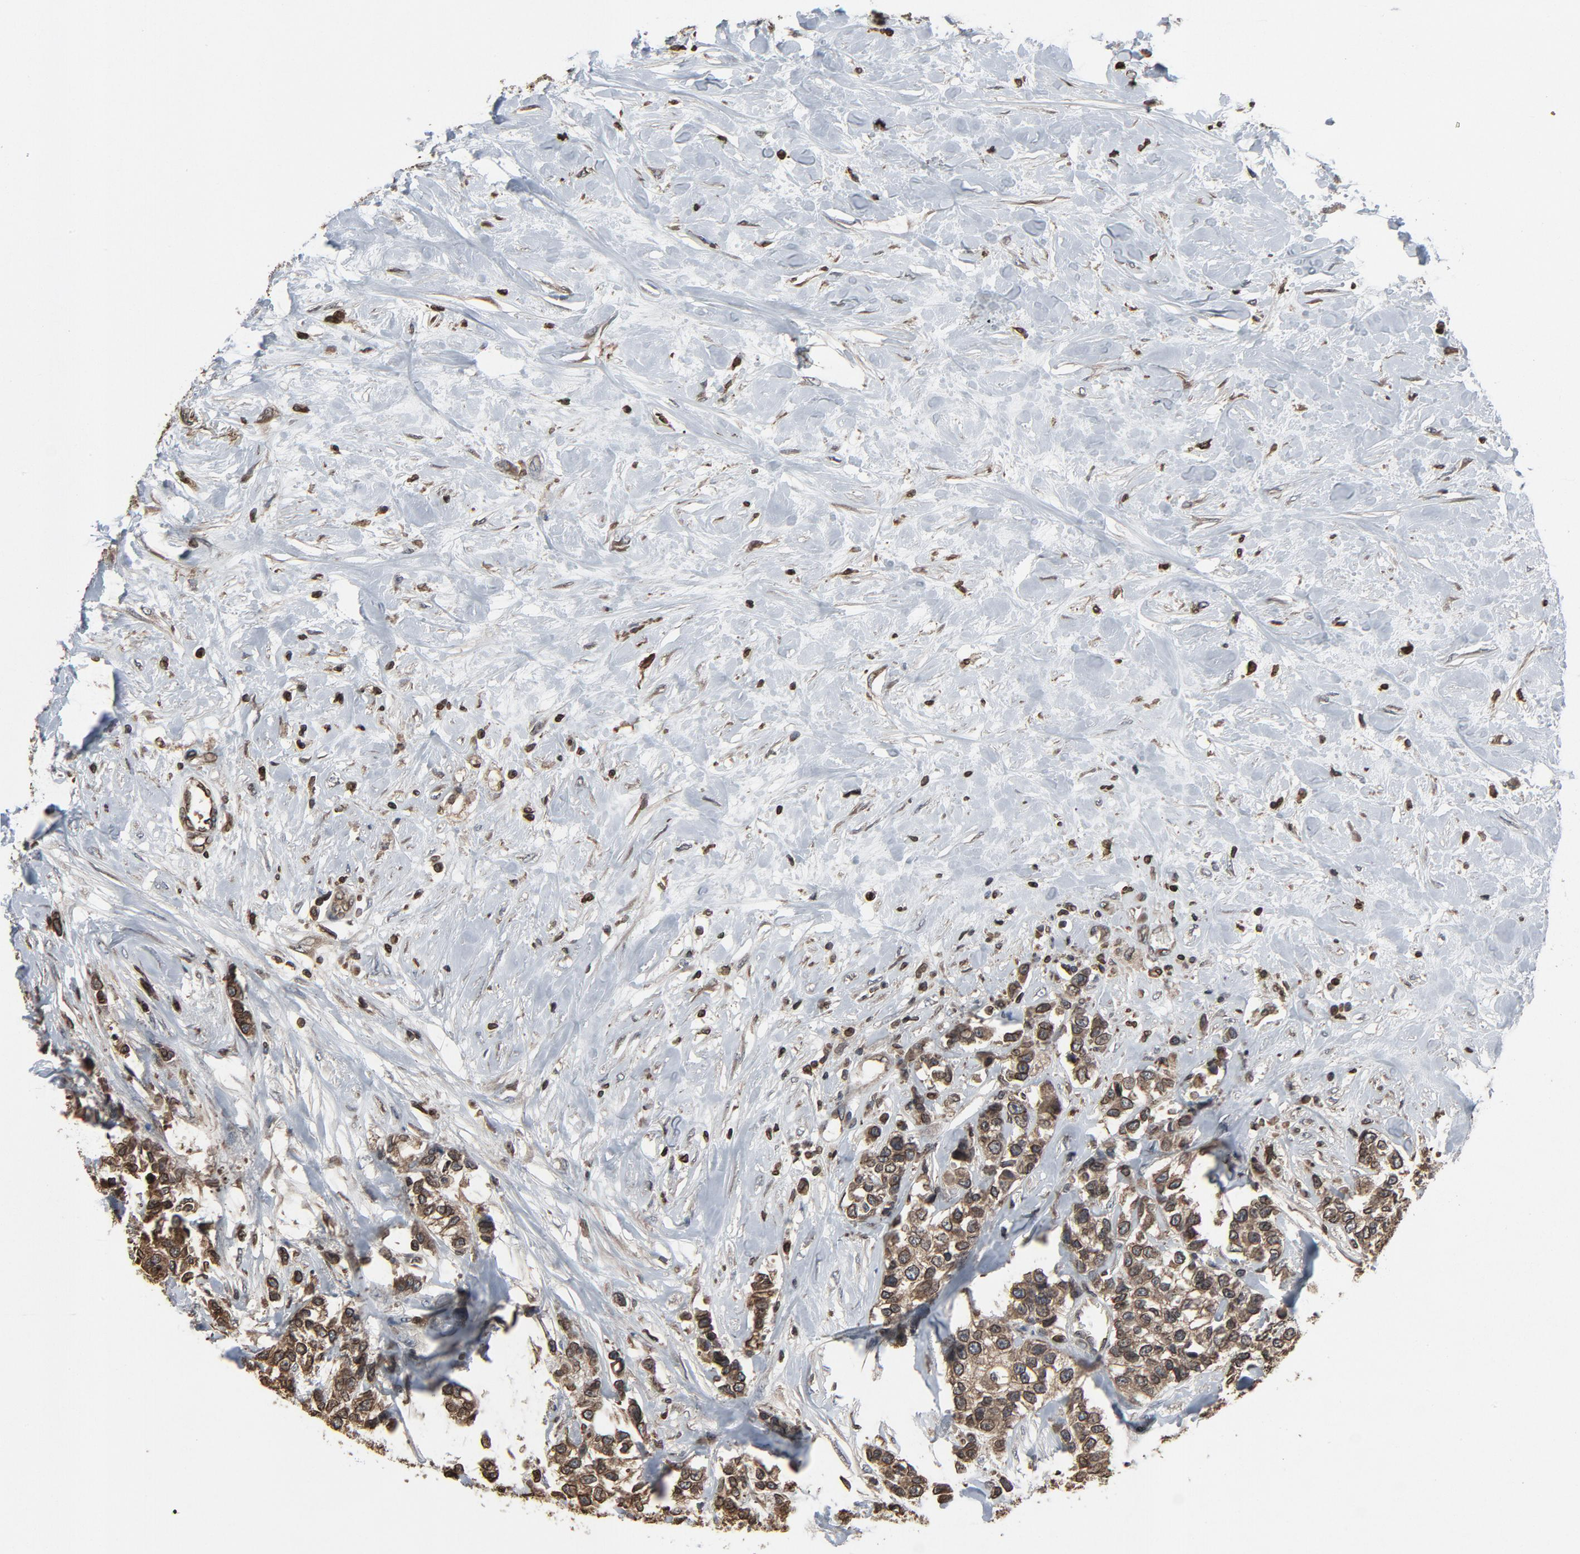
{"staining": {"intensity": "moderate", "quantity": ">75%", "location": "cytoplasmic/membranous,nuclear"}, "tissue": "breast cancer", "cell_type": "Tumor cells", "image_type": "cancer", "snomed": [{"axis": "morphology", "description": "Duct carcinoma"}, {"axis": "topography", "description": "Breast"}], "caption": "This is a photomicrograph of immunohistochemistry staining of breast cancer (intraductal carcinoma), which shows moderate staining in the cytoplasmic/membranous and nuclear of tumor cells.", "gene": "UBE2D1", "patient": {"sex": "female", "age": 51}}